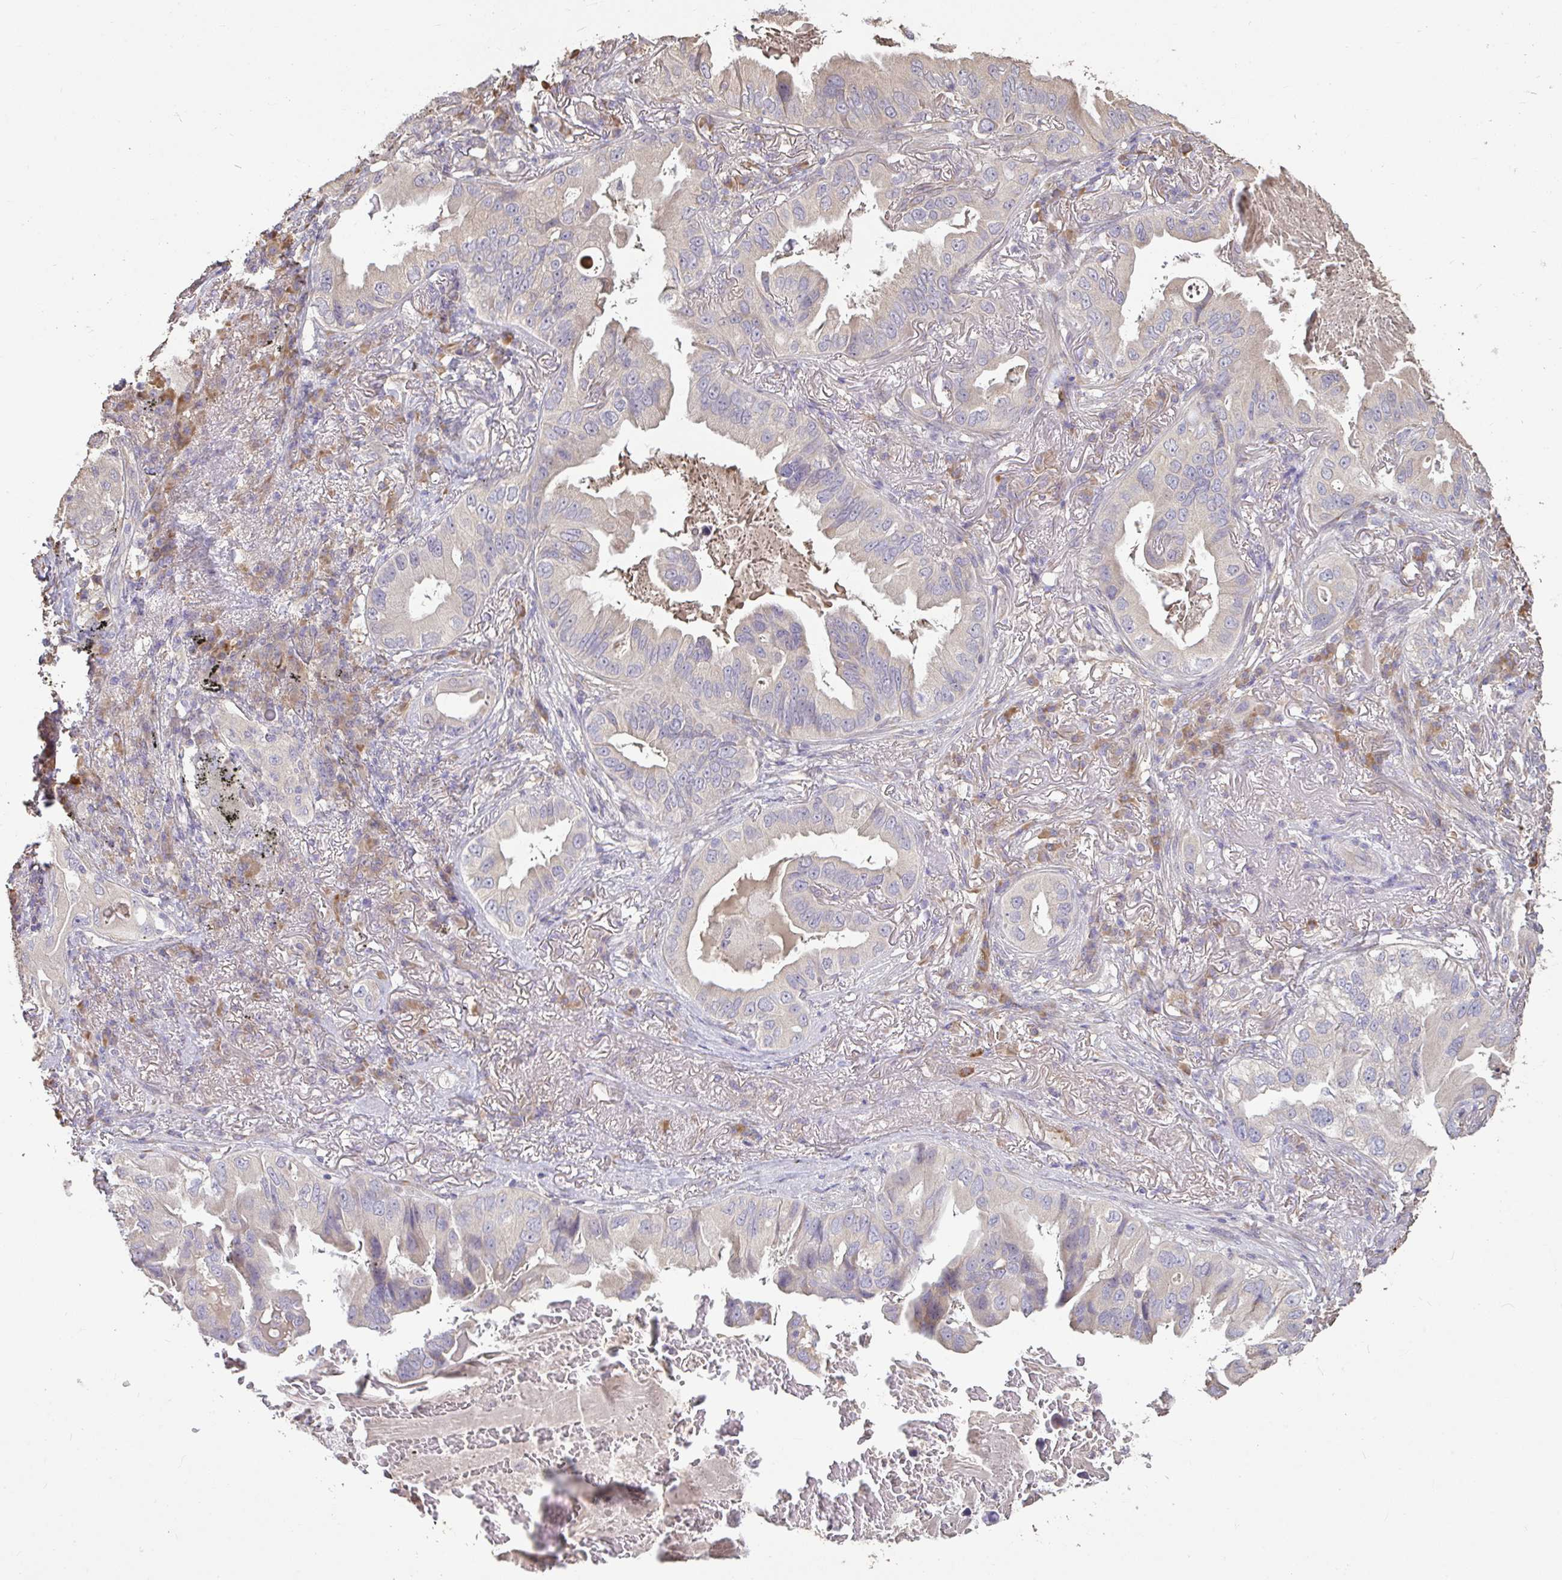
{"staining": {"intensity": "weak", "quantity": "<25%", "location": "cytoplasmic/membranous"}, "tissue": "lung cancer", "cell_type": "Tumor cells", "image_type": "cancer", "snomed": [{"axis": "morphology", "description": "Adenocarcinoma, NOS"}, {"axis": "topography", "description": "Lung"}], "caption": "DAB immunohistochemical staining of adenocarcinoma (lung) reveals no significant expression in tumor cells.", "gene": "BRINP3", "patient": {"sex": "female", "age": 69}}